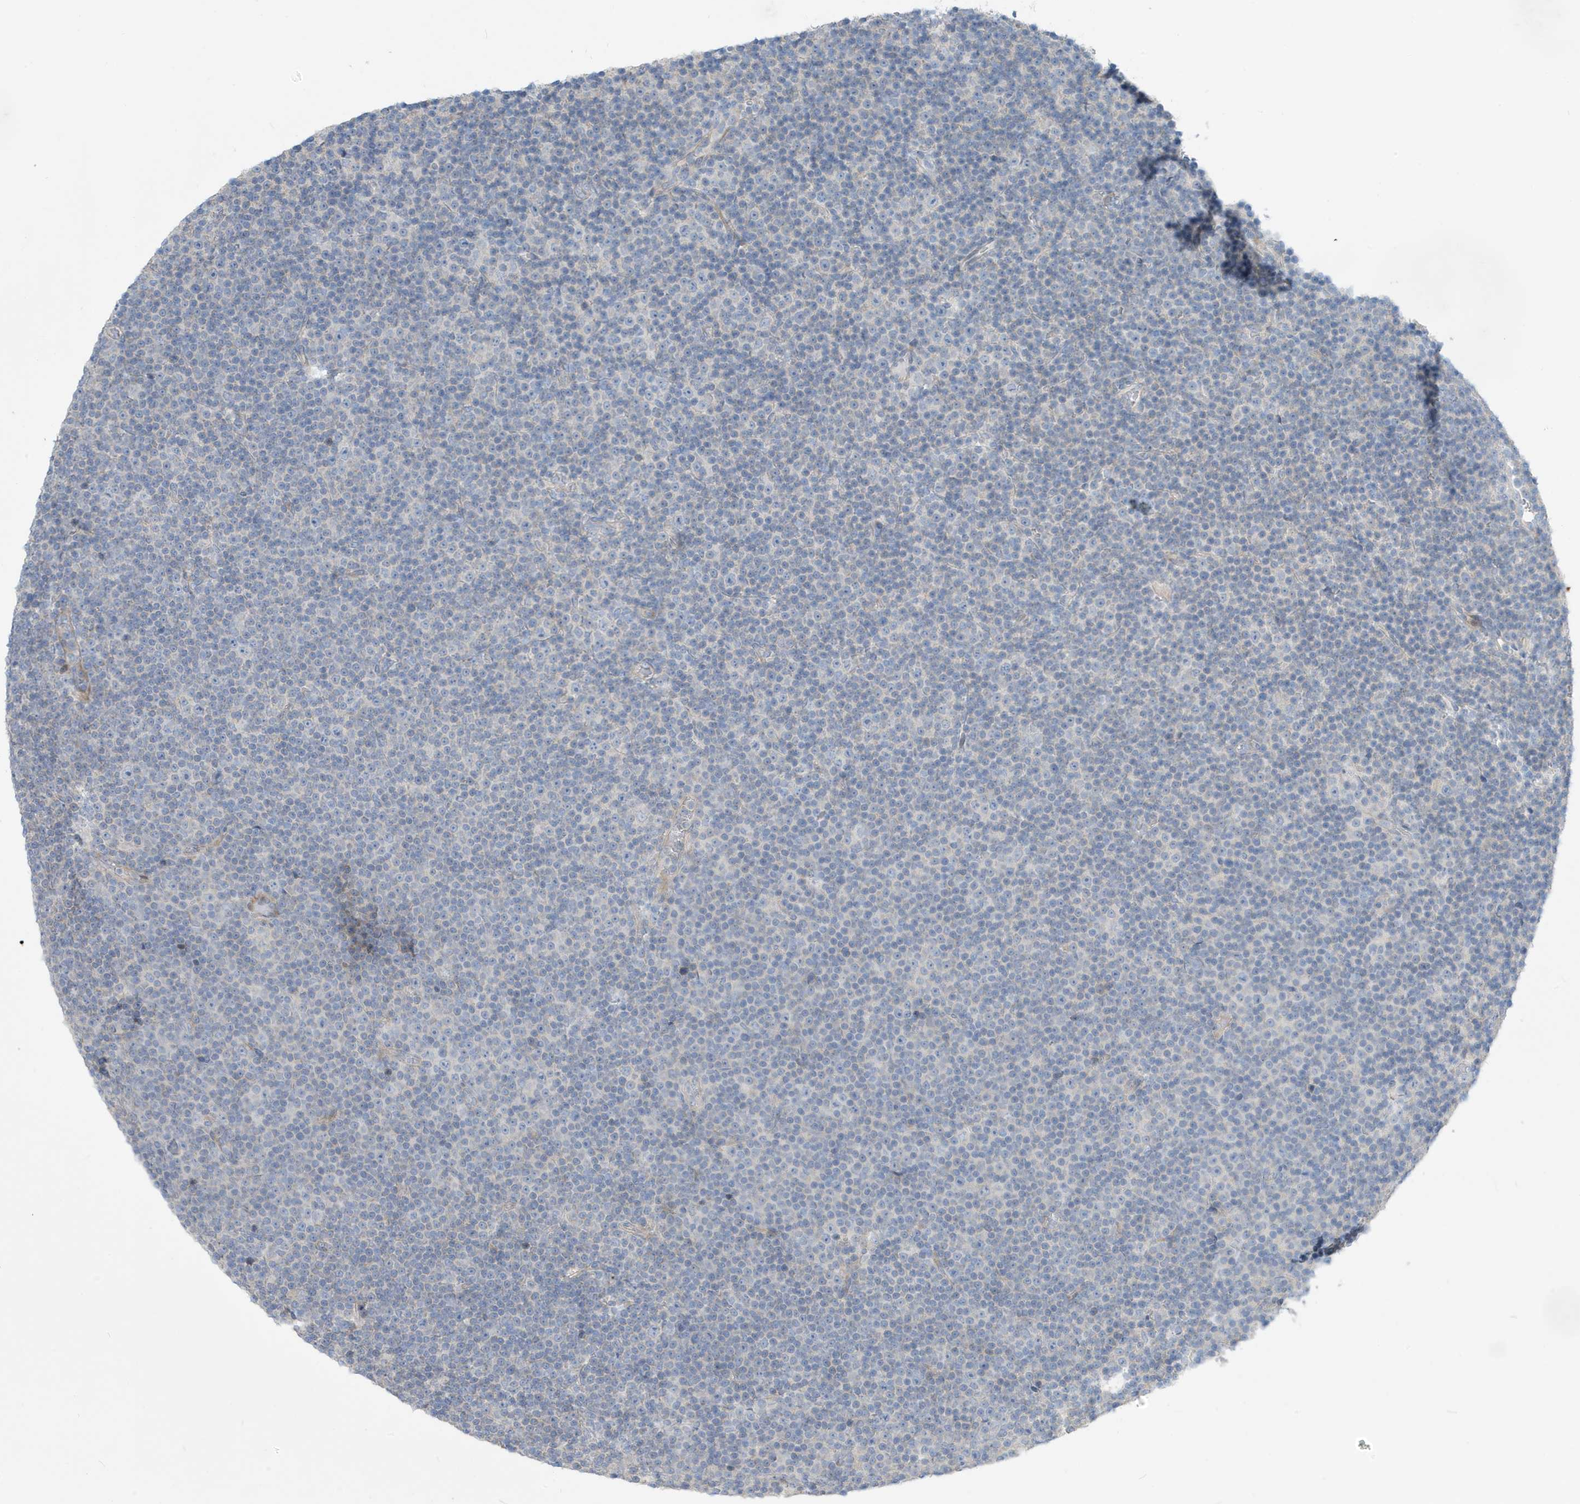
{"staining": {"intensity": "negative", "quantity": "none", "location": "none"}, "tissue": "lymphoma", "cell_type": "Tumor cells", "image_type": "cancer", "snomed": [{"axis": "morphology", "description": "Malignant lymphoma, non-Hodgkin's type, Low grade"}, {"axis": "topography", "description": "Lymph node"}], "caption": "The photomicrograph reveals no significant positivity in tumor cells of lymphoma.", "gene": "ATP13A5", "patient": {"sex": "female", "age": 67}}